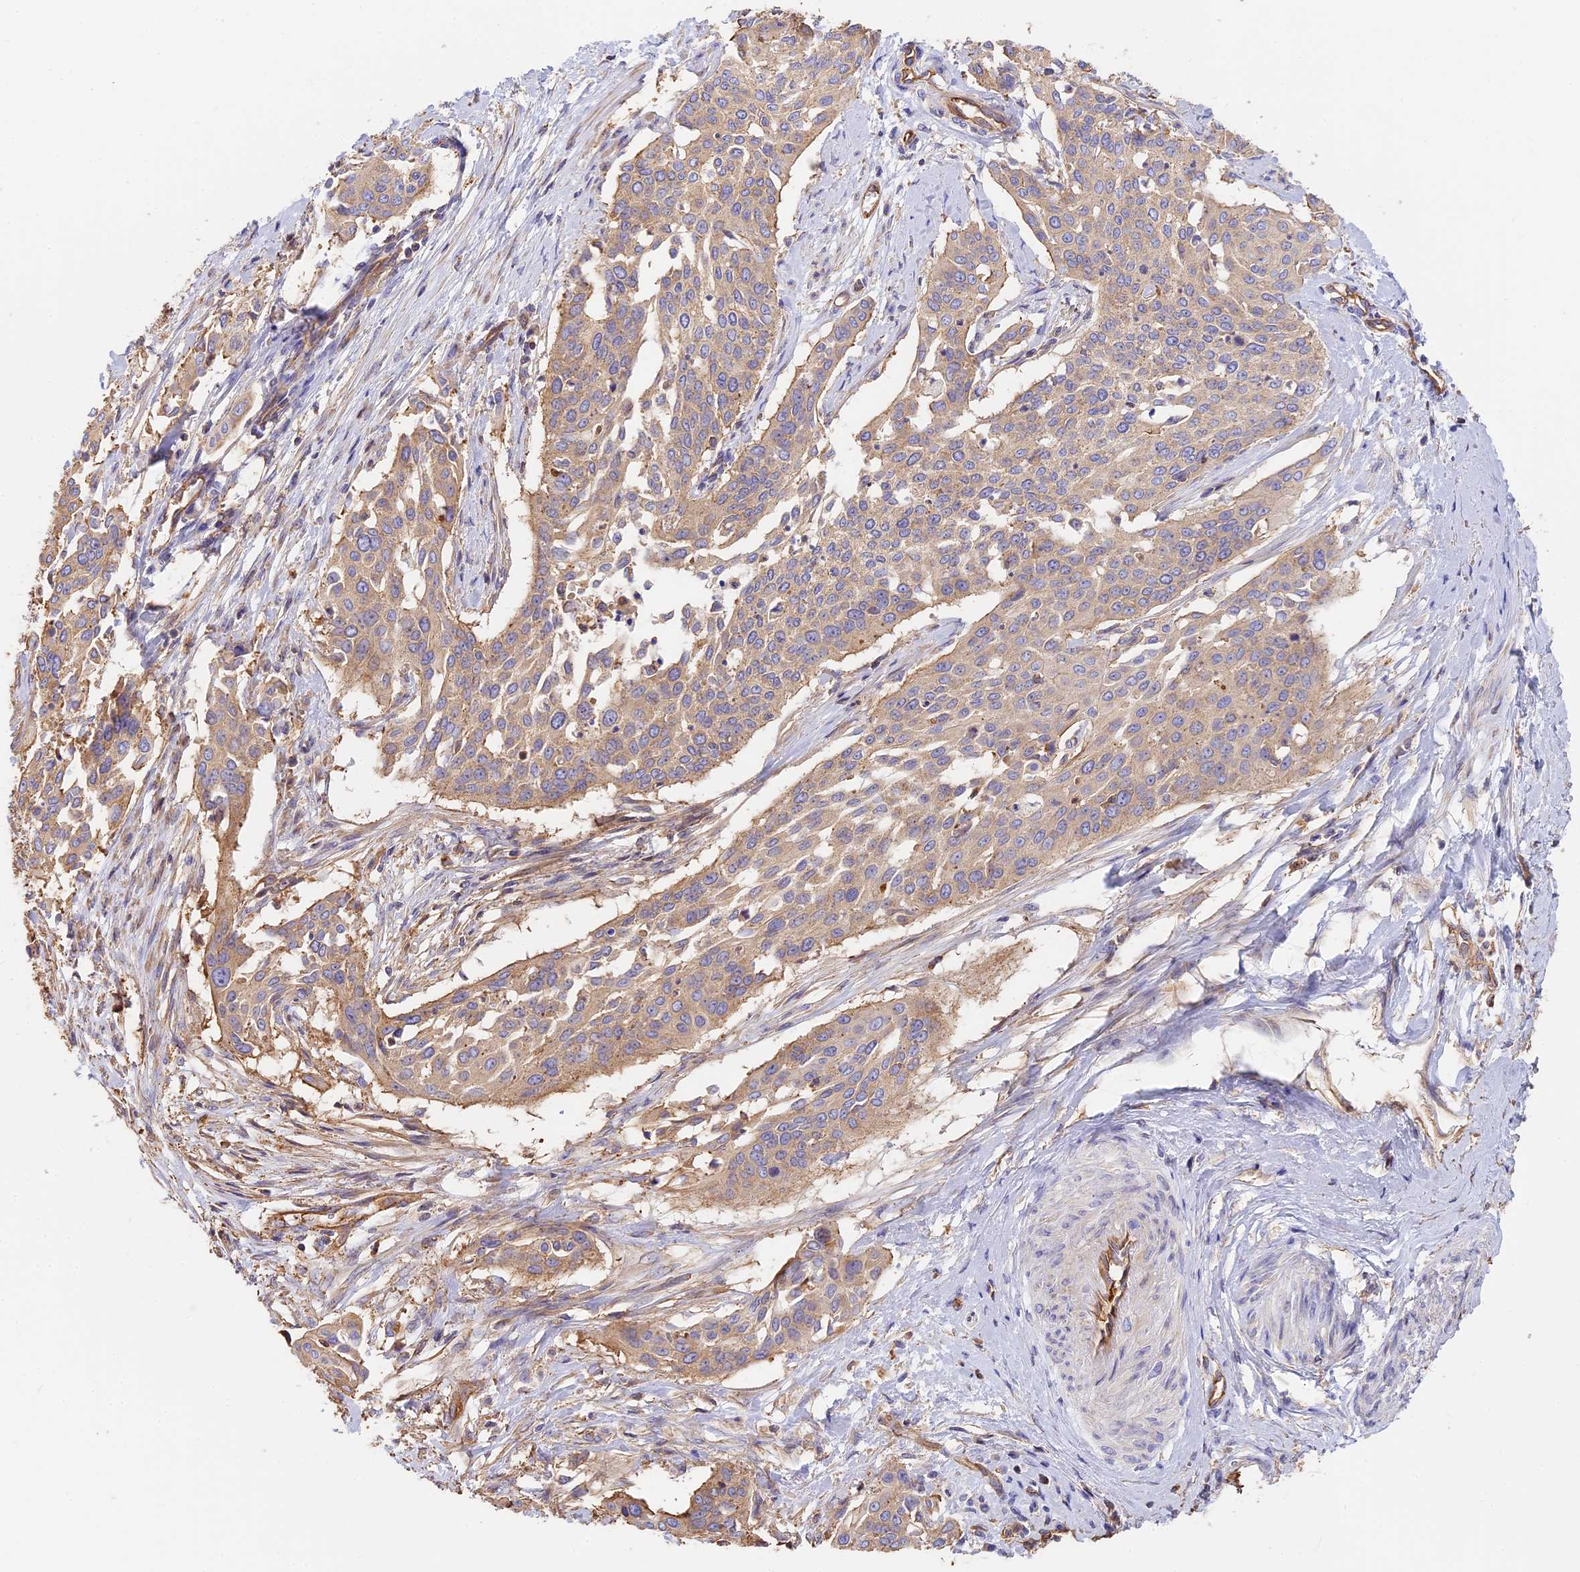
{"staining": {"intensity": "weak", "quantity": ">75%", "location": "cytoplasmic/membranous"}, "tissue": "cervical cancer", "cell_type": "Tumor cells", "image_type": "cancer", "snomed": [{"axis": "morphology", "description": "Squamous cell carcinoma, NOS"}, {"axis": "topography", "description": "Cervix"}], "caption": "Immunohistochemical staining of squamous cell carcinoma (cervical) reveals low levels of weak cytoplasmic/membranous positivity in approximately >75% of tumor cells.", "gene": "VPS18", "patient": {"sex": "female", "age": 44}}